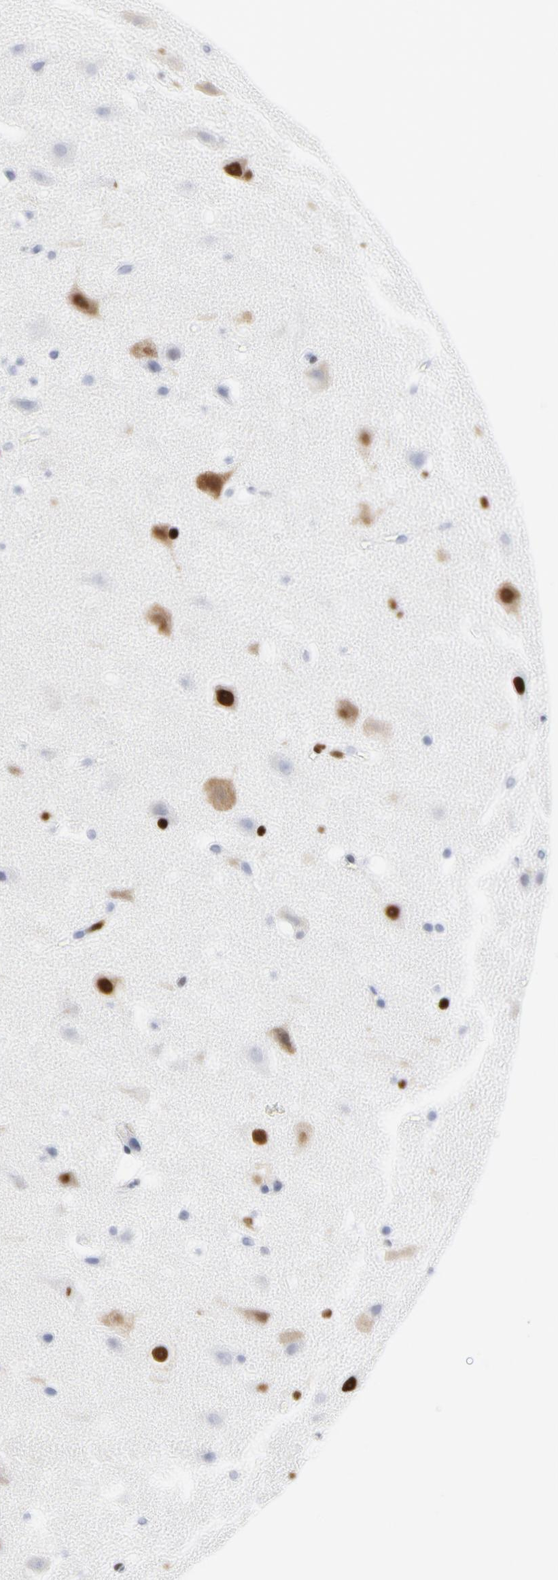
{"staining": {"intensity": "negative", "quantity": "none", "location": "none"}, "tissue": "cerebral cortex", "cell_type": "Endothelial cells", "image_type": "normal", "snomed": [{"axis": "morphology", "description": "Normal tissue, NOS"}, {"axis": "topography", "description": "Cerebral cortex"}], "caption": "DAB immunohistochemical staining of unremarkable cerebral cortex displays no significant expression in endothelial cells.", "gene": "SMARCC2", "patient": {"sex": "male", "age": 45}}